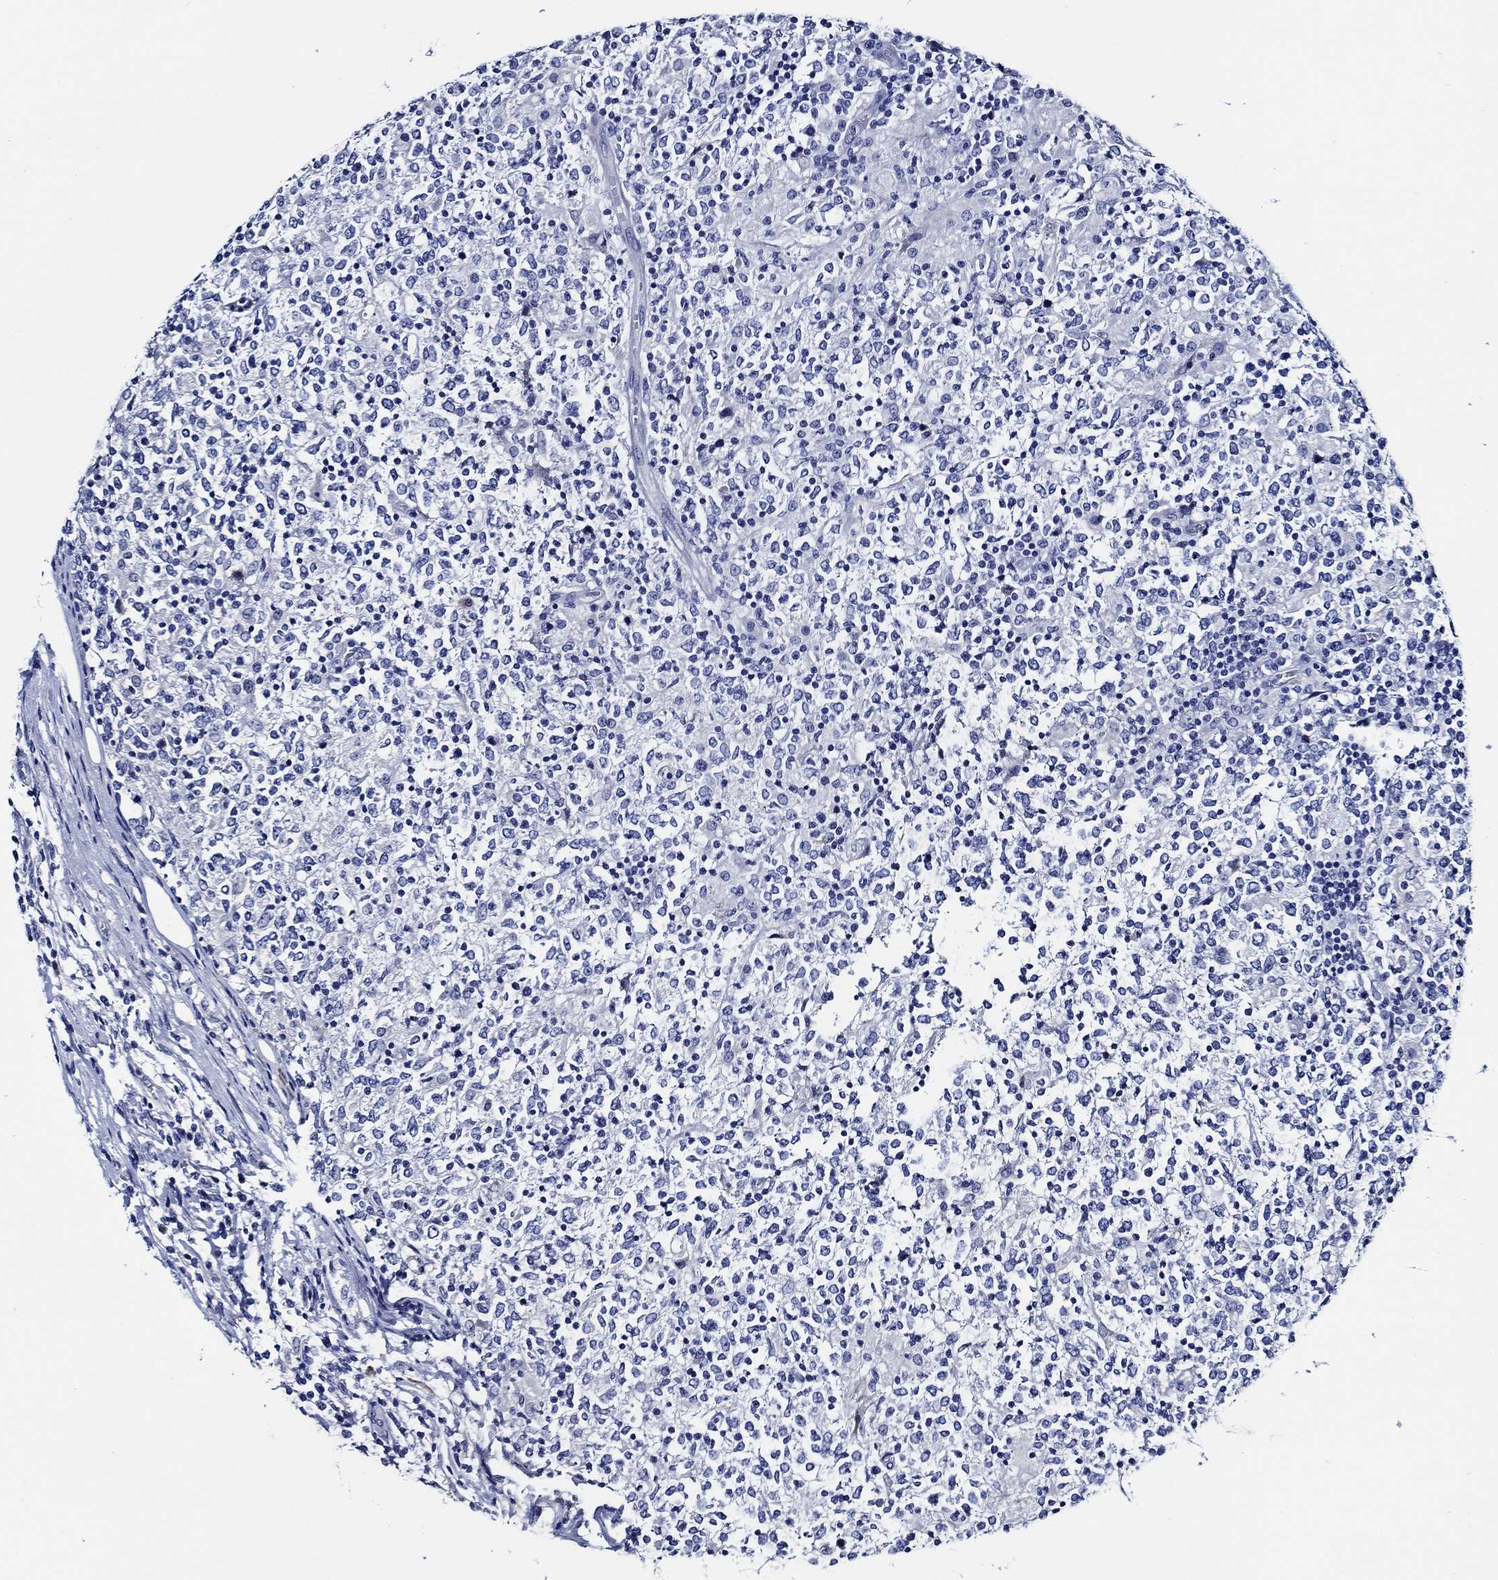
{"staining": {"intensity": "negative", "quantity": "none", "location": "none"}, "tissue": "lymphoma", "cell_type": "Tumor cells", "image_type": "cancer", "snomed": [{"axis": "morphology", "description": "Malignant lymphoma, non-Hodgkin's type, High grade"}, {"axis": "topography", "description": "Lymph node"}], "caption": "Tumor cells are negative for protein expression in human lymphoma.", "gene": "WDR62", "patient": {"sex": "female", "age": 84}}